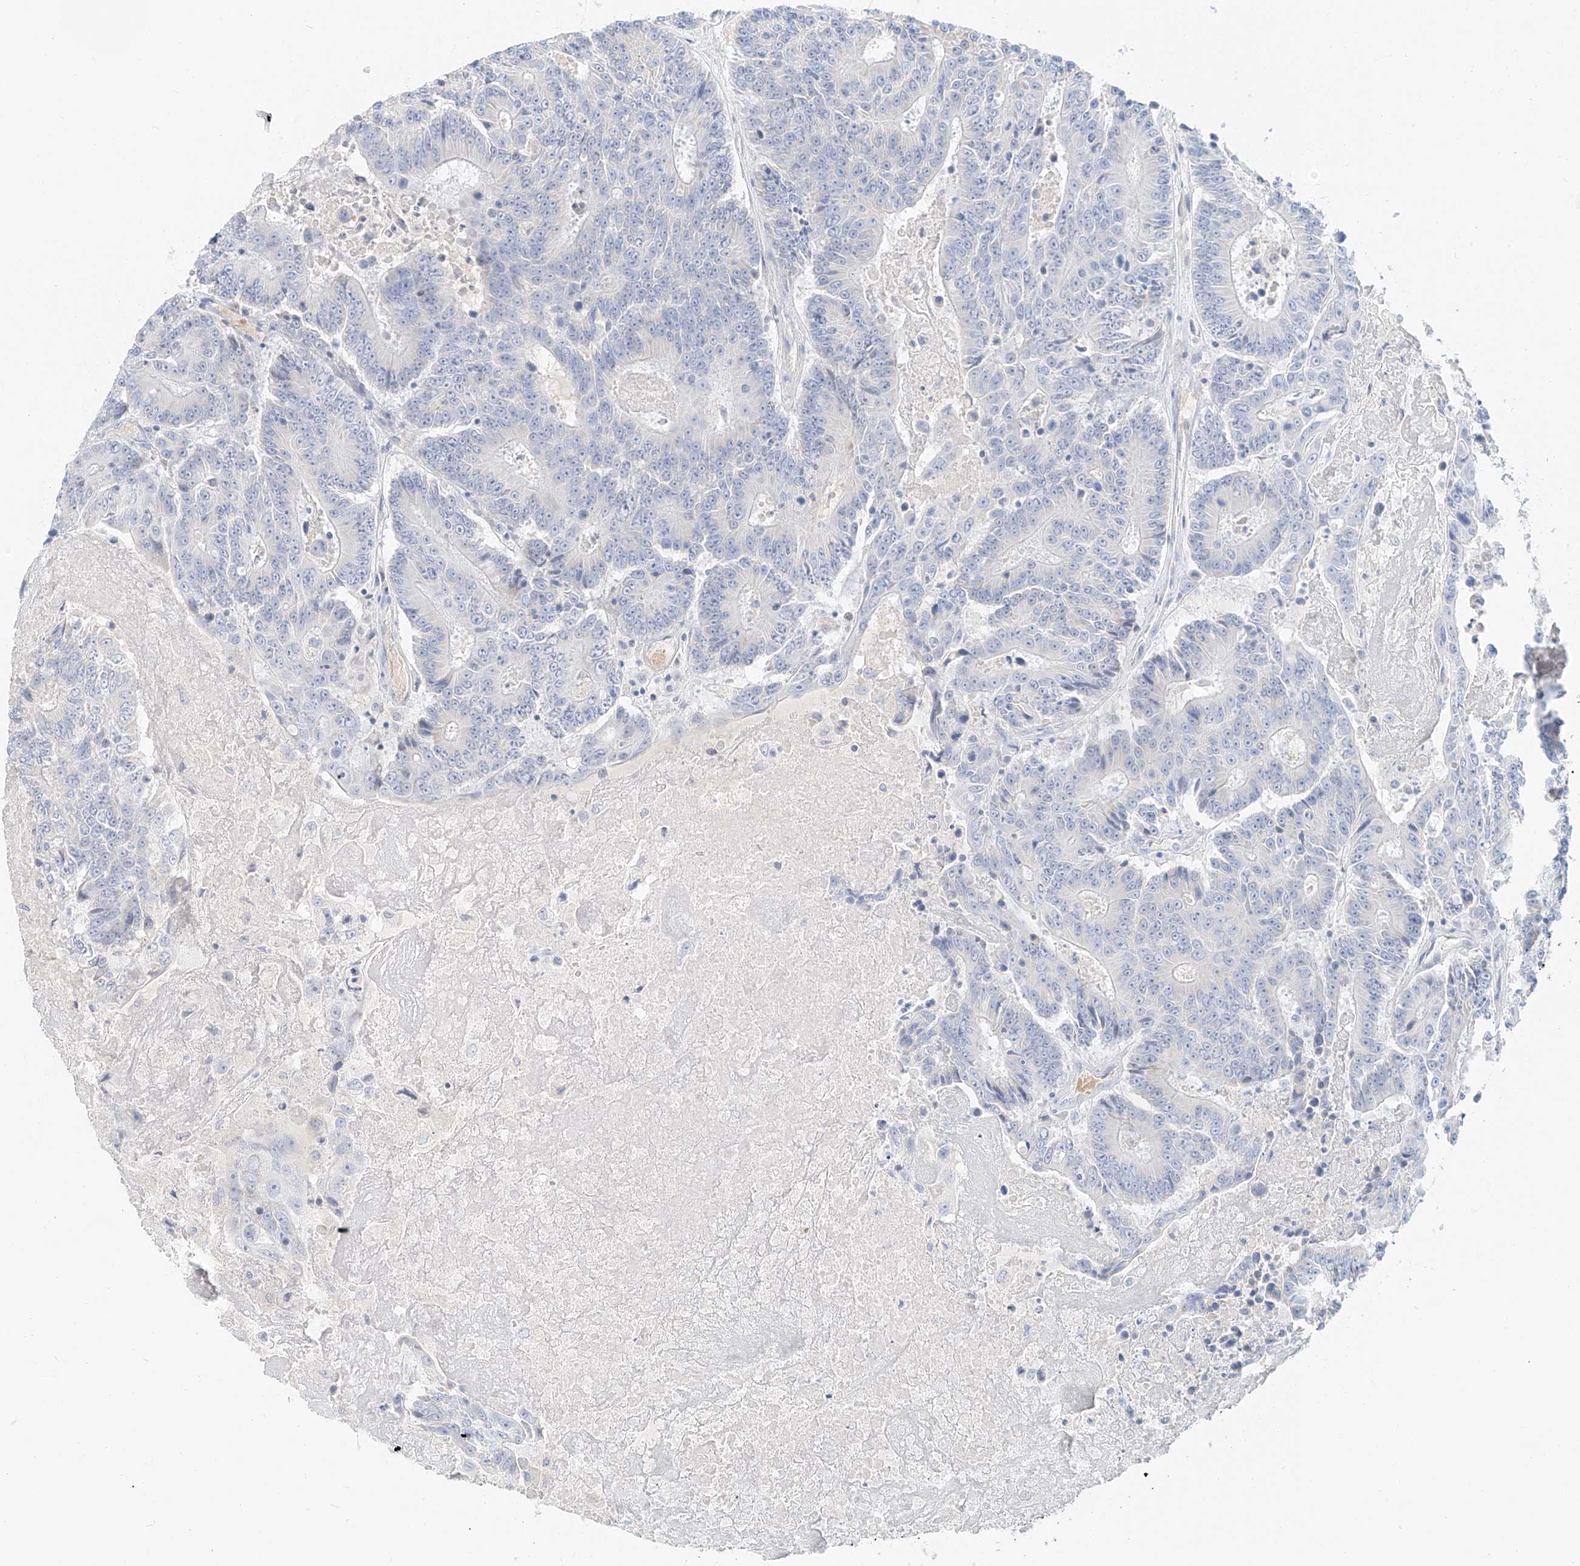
{"staining": {"intensity": "negative", "quantity": "none", "location": "none"}, "tissue": "colorectal cancer", "cell_type": "Tumor cells", "image_type": "cancer", "snomed": [{"axis": "morphology", "description": "Adenocarcinoma, NOS"}, {"axis": "topography", "description": "Colon"}], "caption": "Protein analysis of colorectal cancer shows no significant positivity in tumor cells.", "gene": "PGC", "patient": {"sex": "male", "age": 83}}